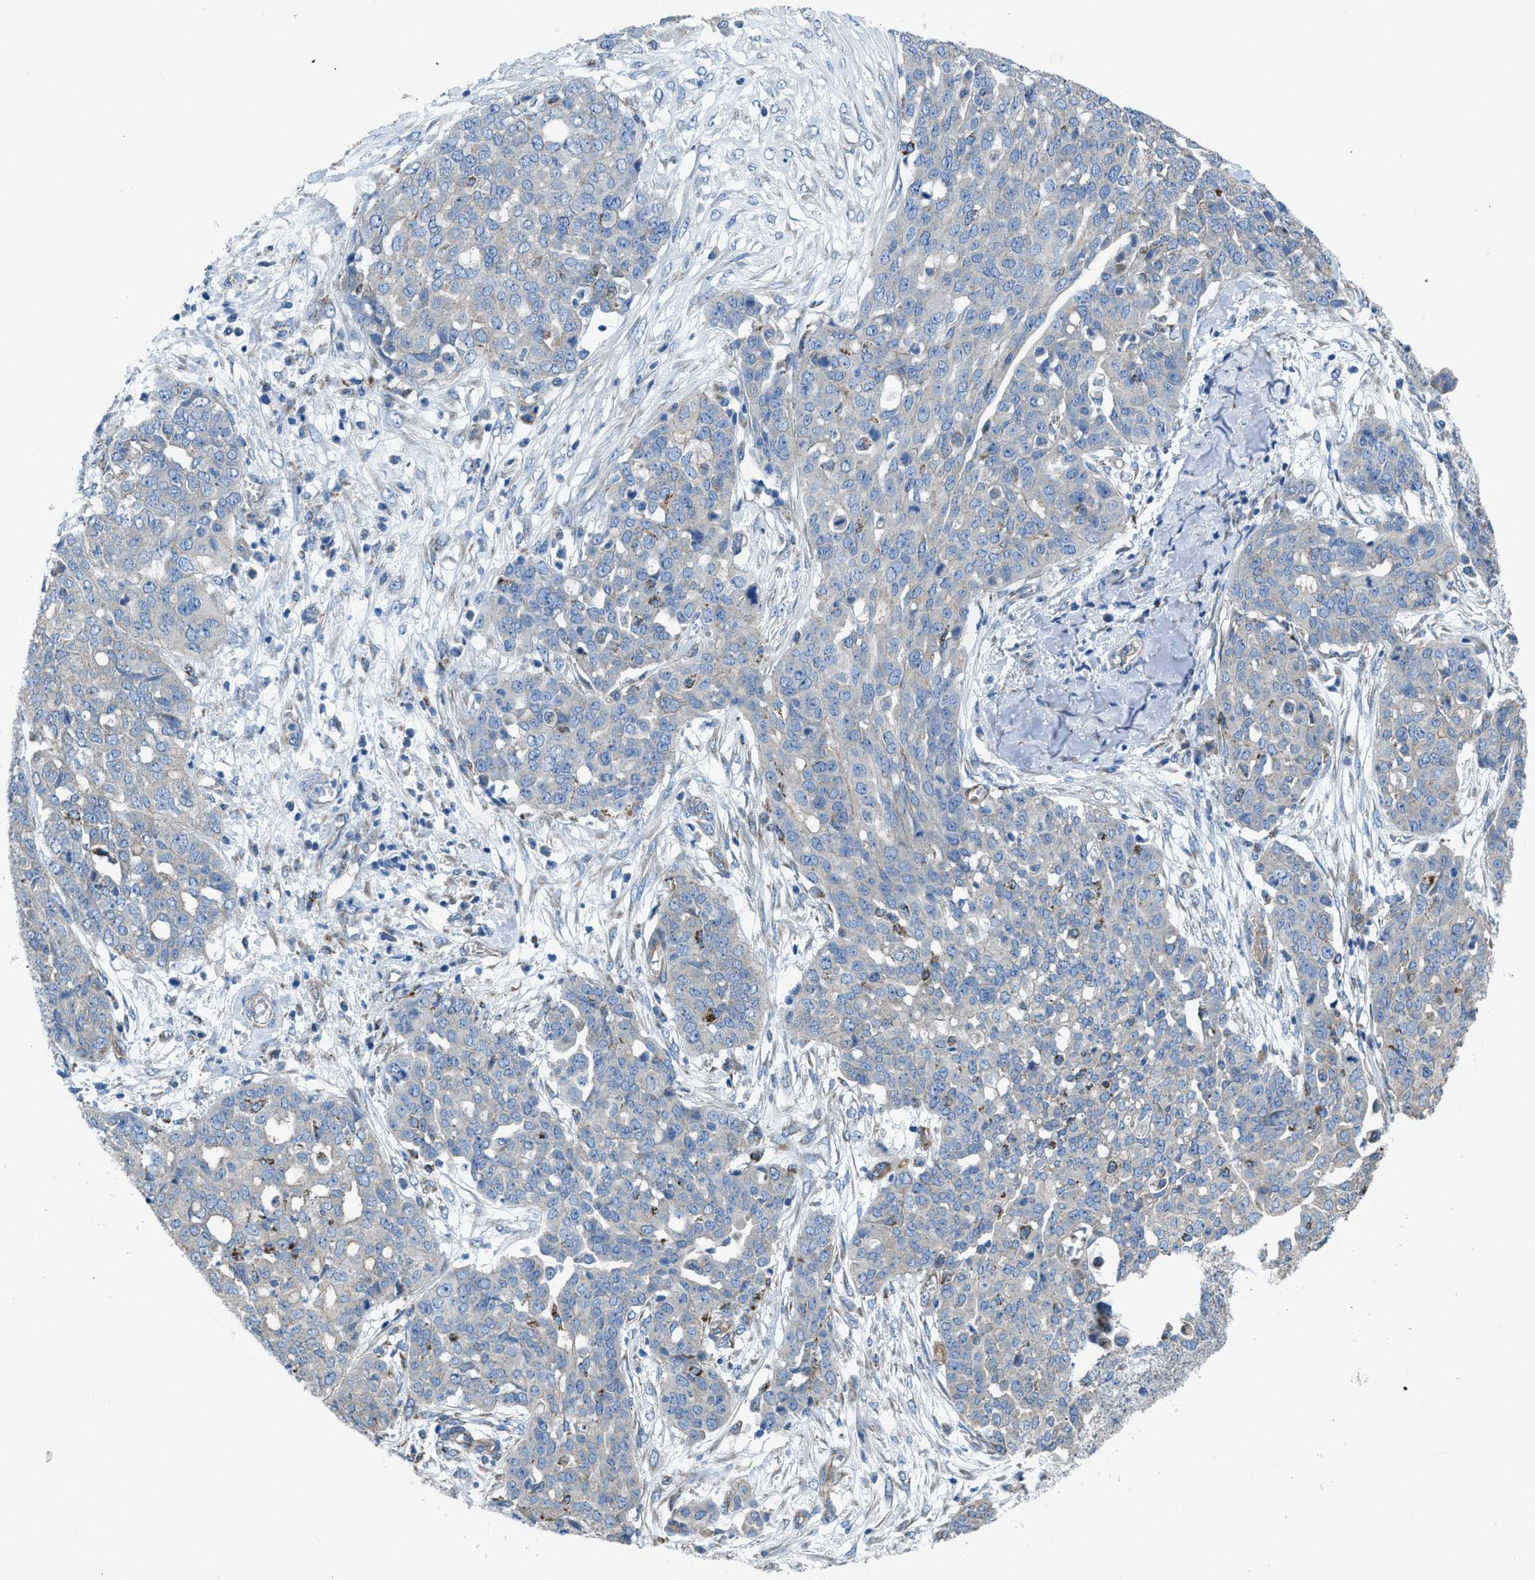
{"staining": {"intensity": "negative", "quantity": "none", "location": "none"}, "tissue": "ovarian cancer", "cell_type": "Tumor cells", "image_type": "cancer", "snomed": [{"axis": "morphology", "description": "Cystadenocarcinoma, serous, NOS"}, {"axis": "topography", "description": "Soft tissue"}, {"axis": "topography", "description": "Ovary"}], "caption": "IHC image of neoplastic tissue: ovarian serous cystadenocarcinoma stained with DAB (3,3'-diaminobenzidine) shows no significant protein expression in tumor cells.", "gene": "DOLPP1", "patient": {"sex": "female", "age": 57}}